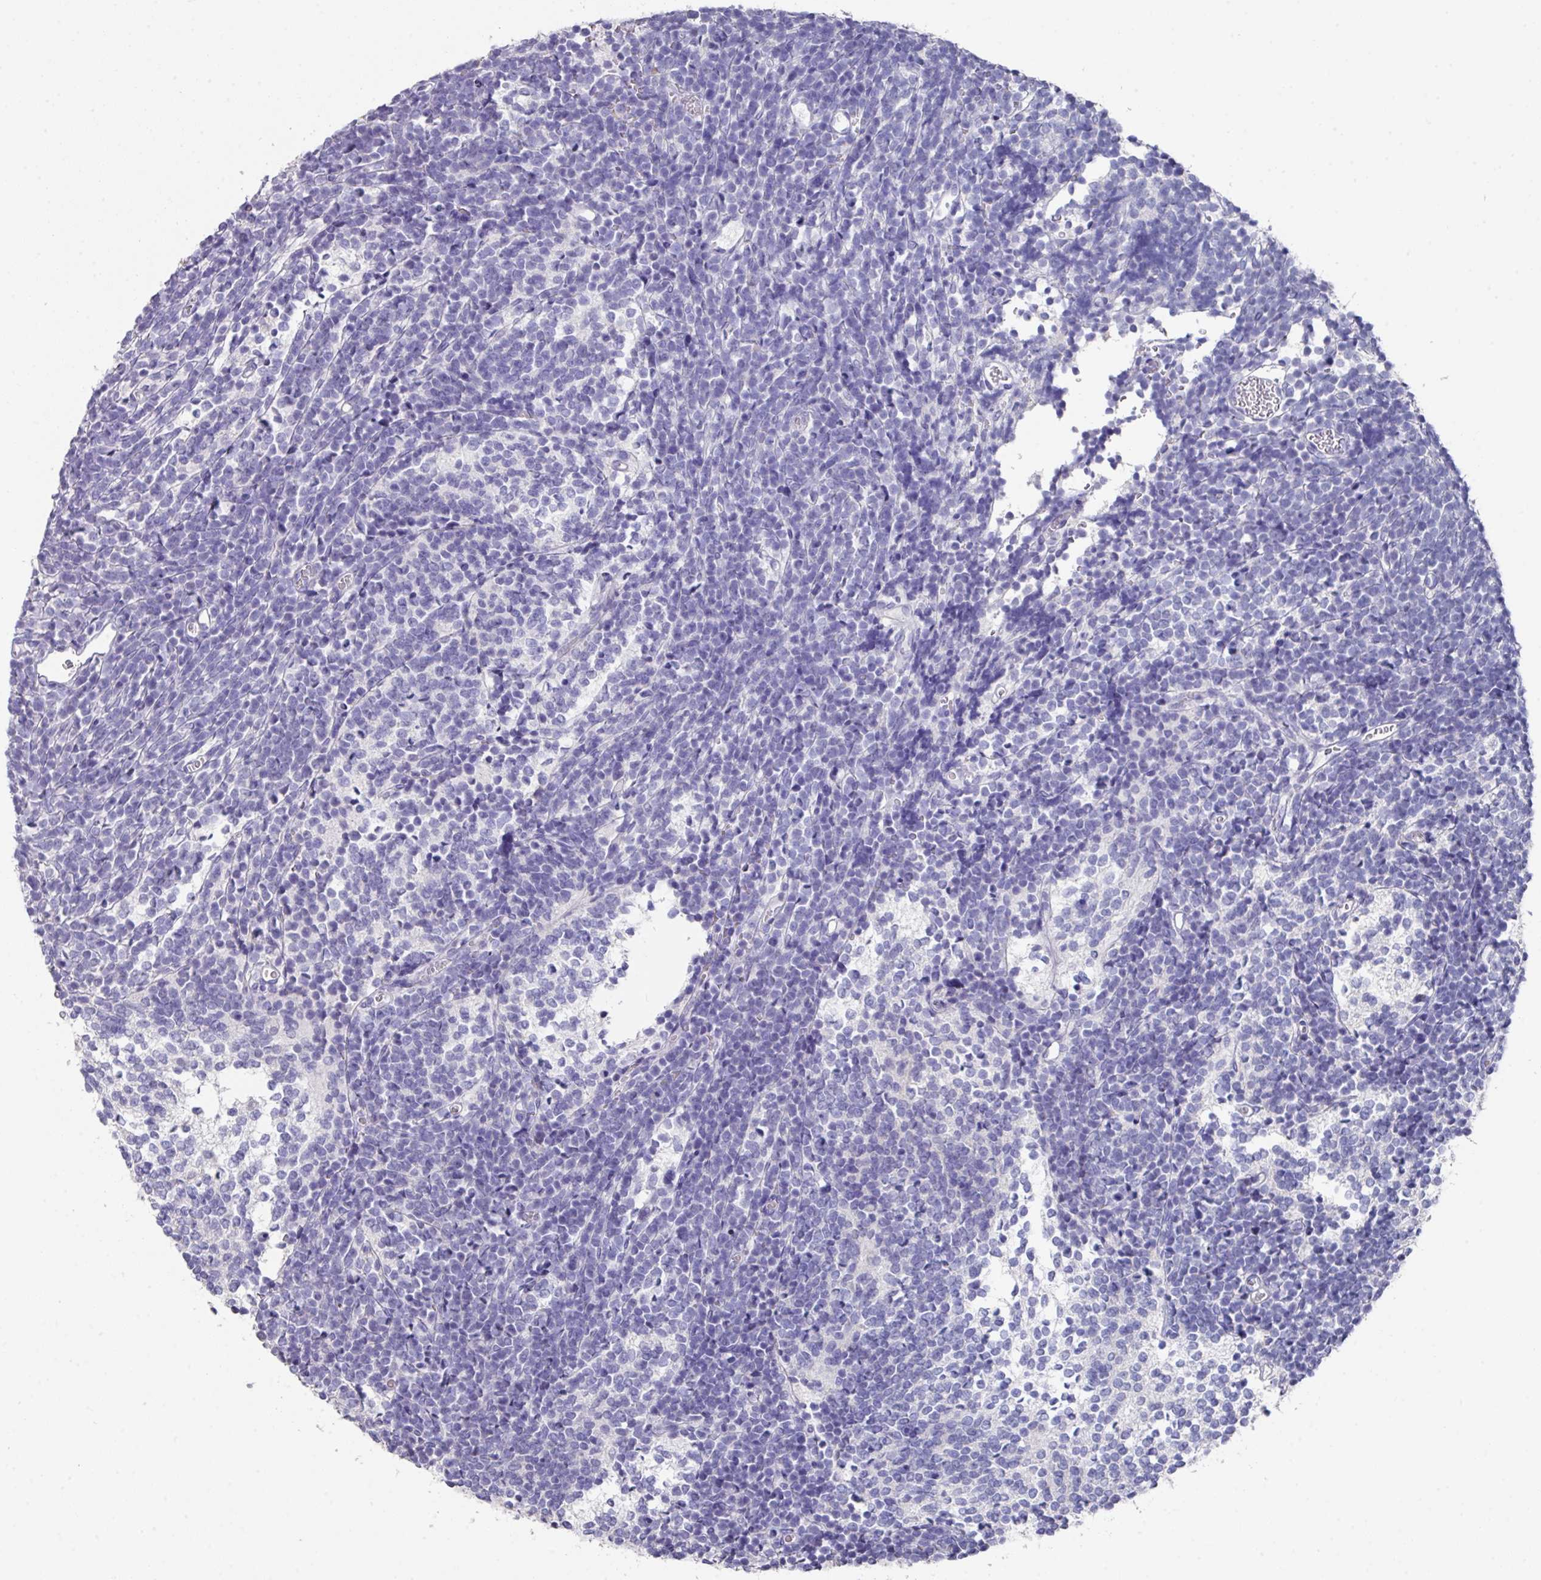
{"staining": {"intensity": "negative", "quantity": "none", "location": "none"}, "tissue": "glioma", "cell_type": "Tumor cells", "image_type": "cancer", "snomed": [{"axis": "morphology", "description": "Glioma, malignant, Low grade"}, {"axis": "topography", "description": "Brain"}], "caption": "Protein analysis of malignant low-grade glioma displays no significant expression in tumor cells. Nuclei are stained in blue.", "gene": "DAZL", "patient": {"sex": "female", "age": 1}}